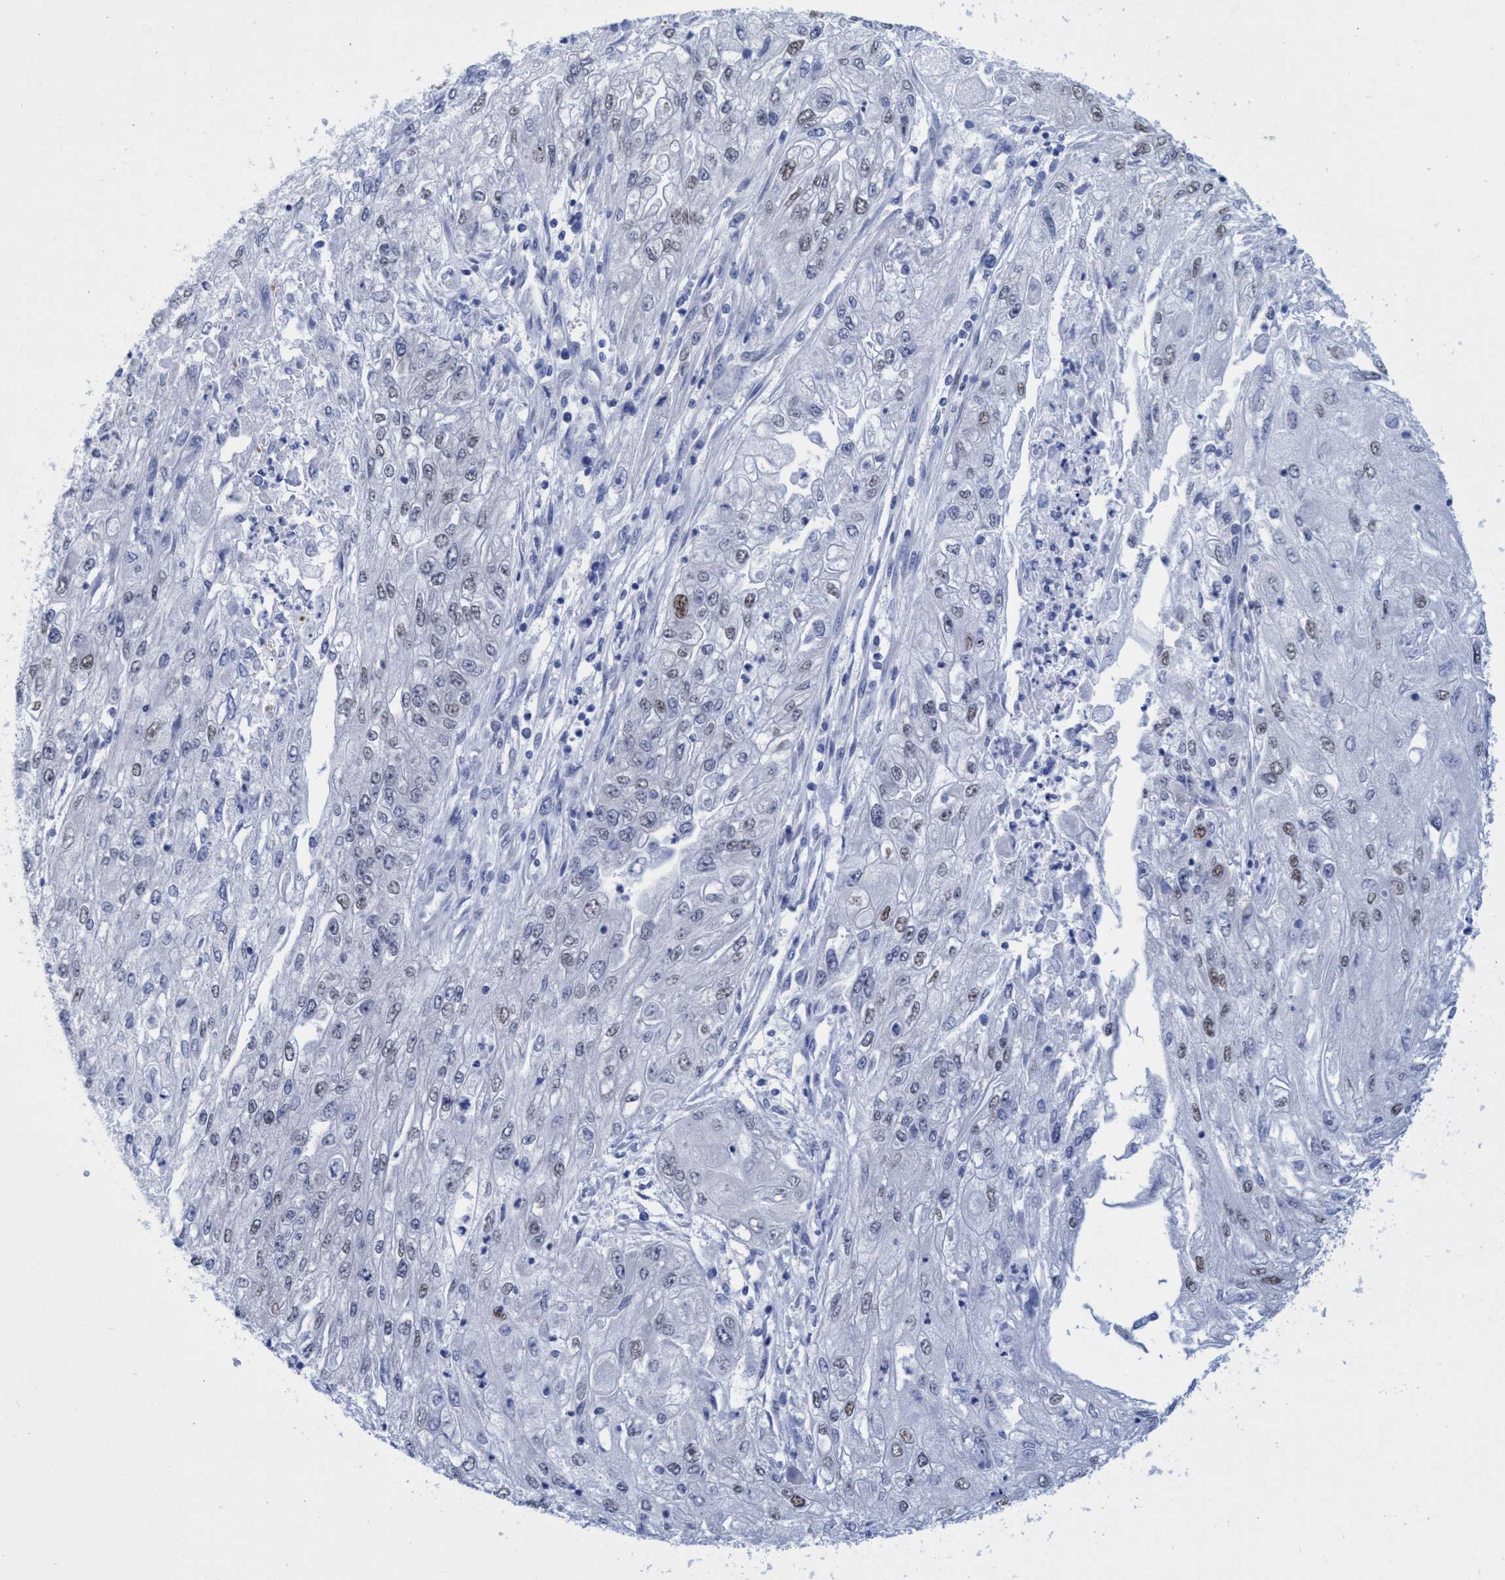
{"staining": {"intensity": "moderate", "quantity": "<25%", "location": "nuclear"}, "tissue": "endometrial cancer", "cell_type": "Tumor cells", "image_type": "cancer", "snomed": [{"axis": "morphology", "description": "Adenocarcinoma, NOS"}, {"axis": "topography", "description": "Endometrium"}], "caption": "This is a photomicrograph of immunohistochemistry staining of endometrial cancer (adenocarcinoma), which shows moderate staining in the nuclear of tumor cells.", "gene": "R3HCC1", "patient": {"sex": "female", "age": 49}}